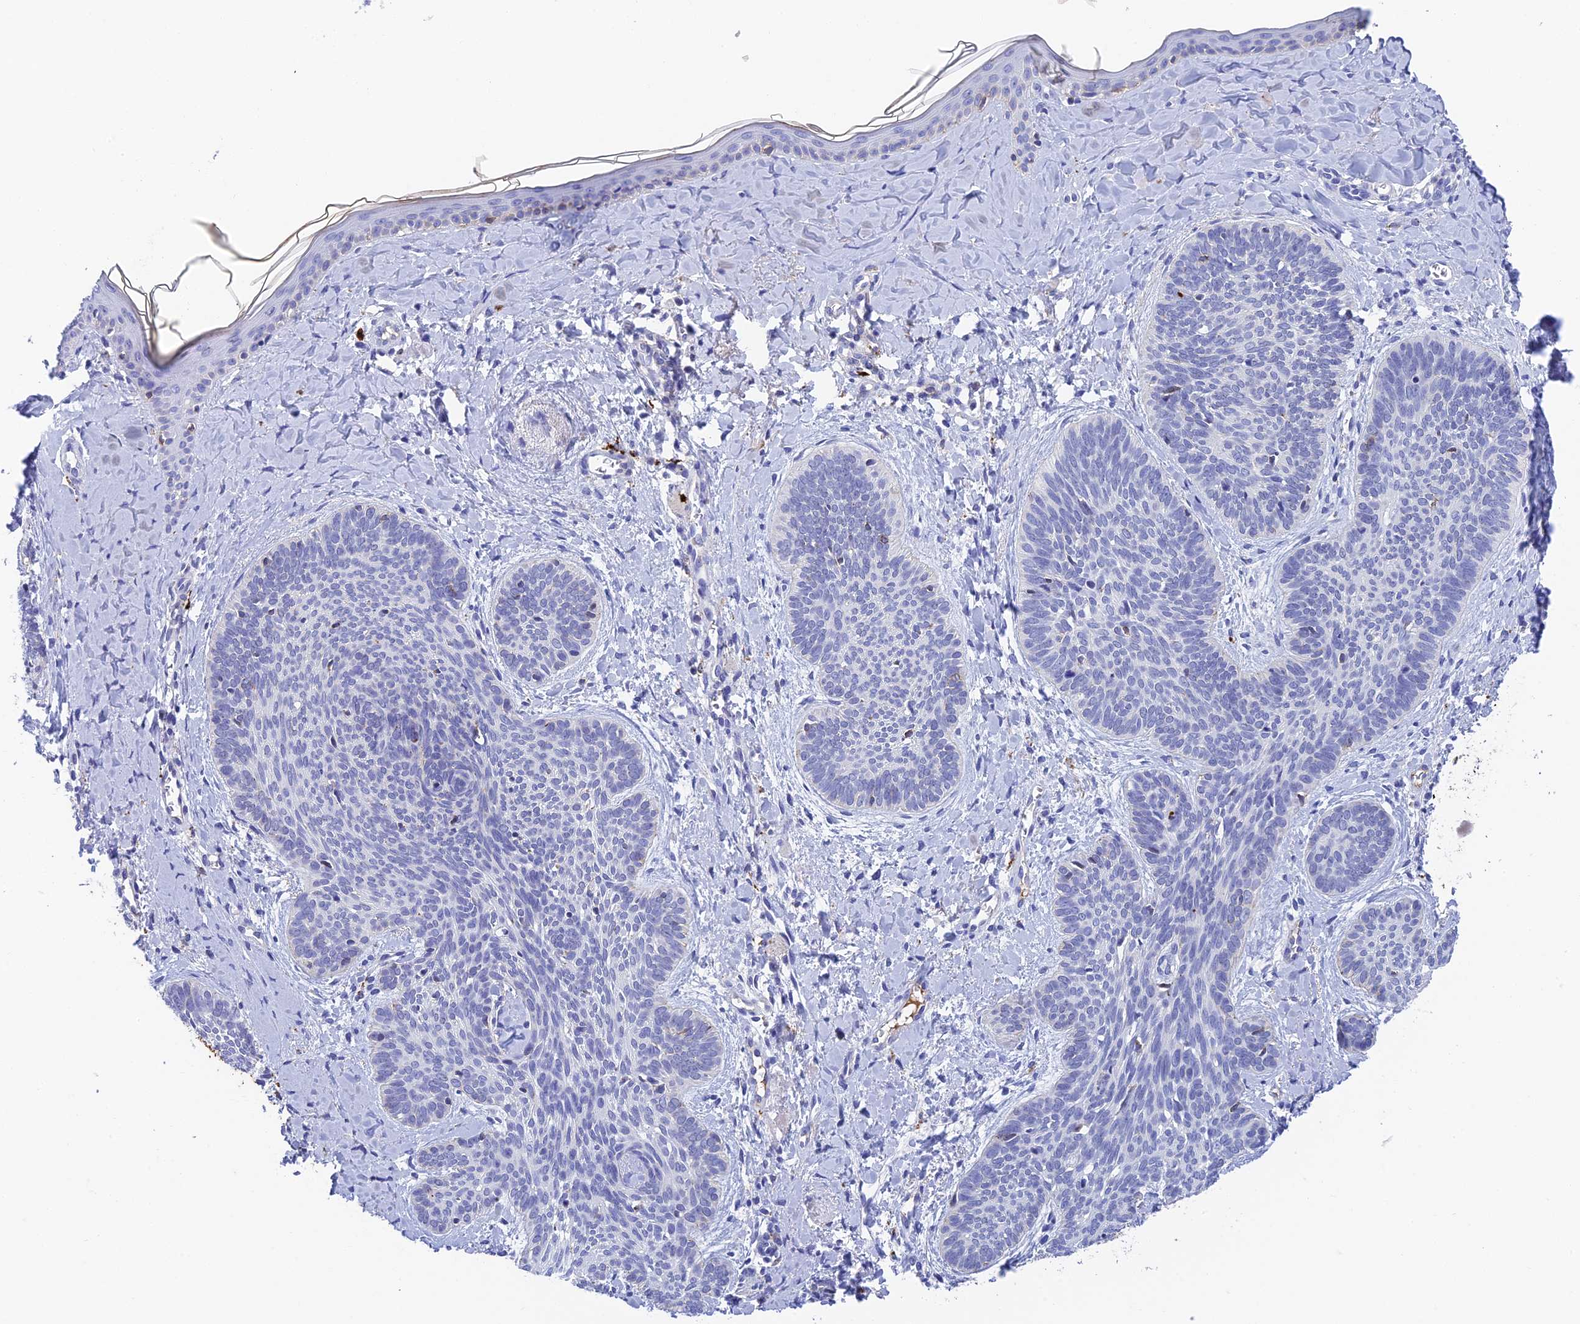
{"staining": {"intensity": "negative", "quantity": "none", "location": "none"}, "tissue": "skin cancer", "cell_type": "Tumor cells", "image_type": "cancer", "snomed": [{"axis": "morphology", "description": "Basal cell carcinoma"}, {"axis": "topography", "description": "Skin"}], "caption": "This is an IHC image of skin cancer (basal cell carcinoma). There is no positivity in tumor cells.", "gene": "ADAMTS13", "patient": {"sex": "female", "age": 81}}